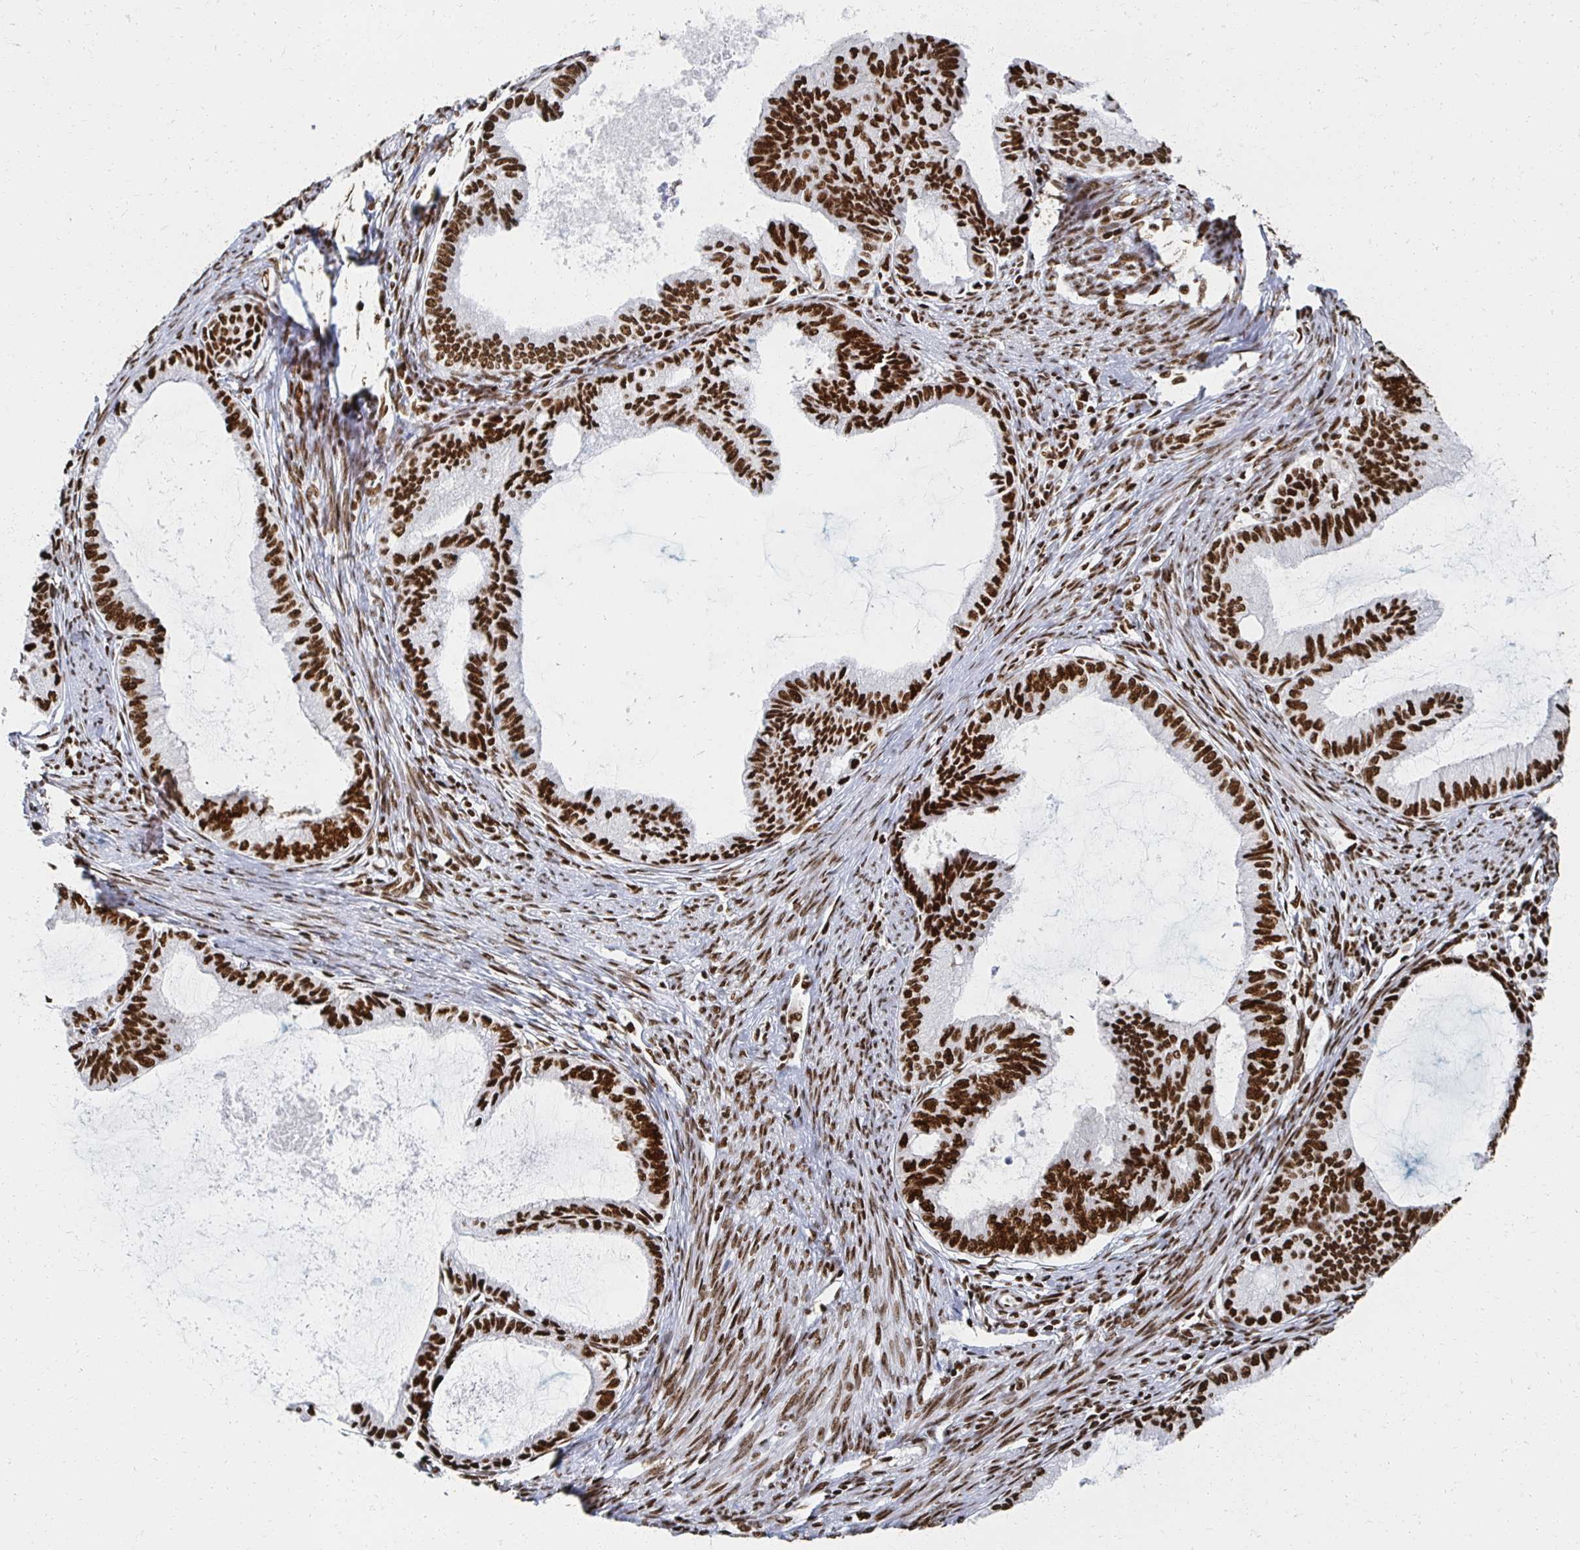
{"staining": {"intensity": "strong", "quantity": ">75%", "location": "nuclear"}, "tissue": "endometrial cancer", "cell_type": "Tumor cells", "image_type": "cancer", "snomed": [{"axis": "morphology", "description": "Adenocarcinoma, NOS"}, {"axis": "topography", "description": "Endometrium"}], "caption": "Human endometrial cancer (adenocarcinoma) stained with a brown dye shows strong nuclear positive staining in about >75% of tumor cells.", "gene": "RBBP7", "patient": {"sex": "female", "age": 86}}